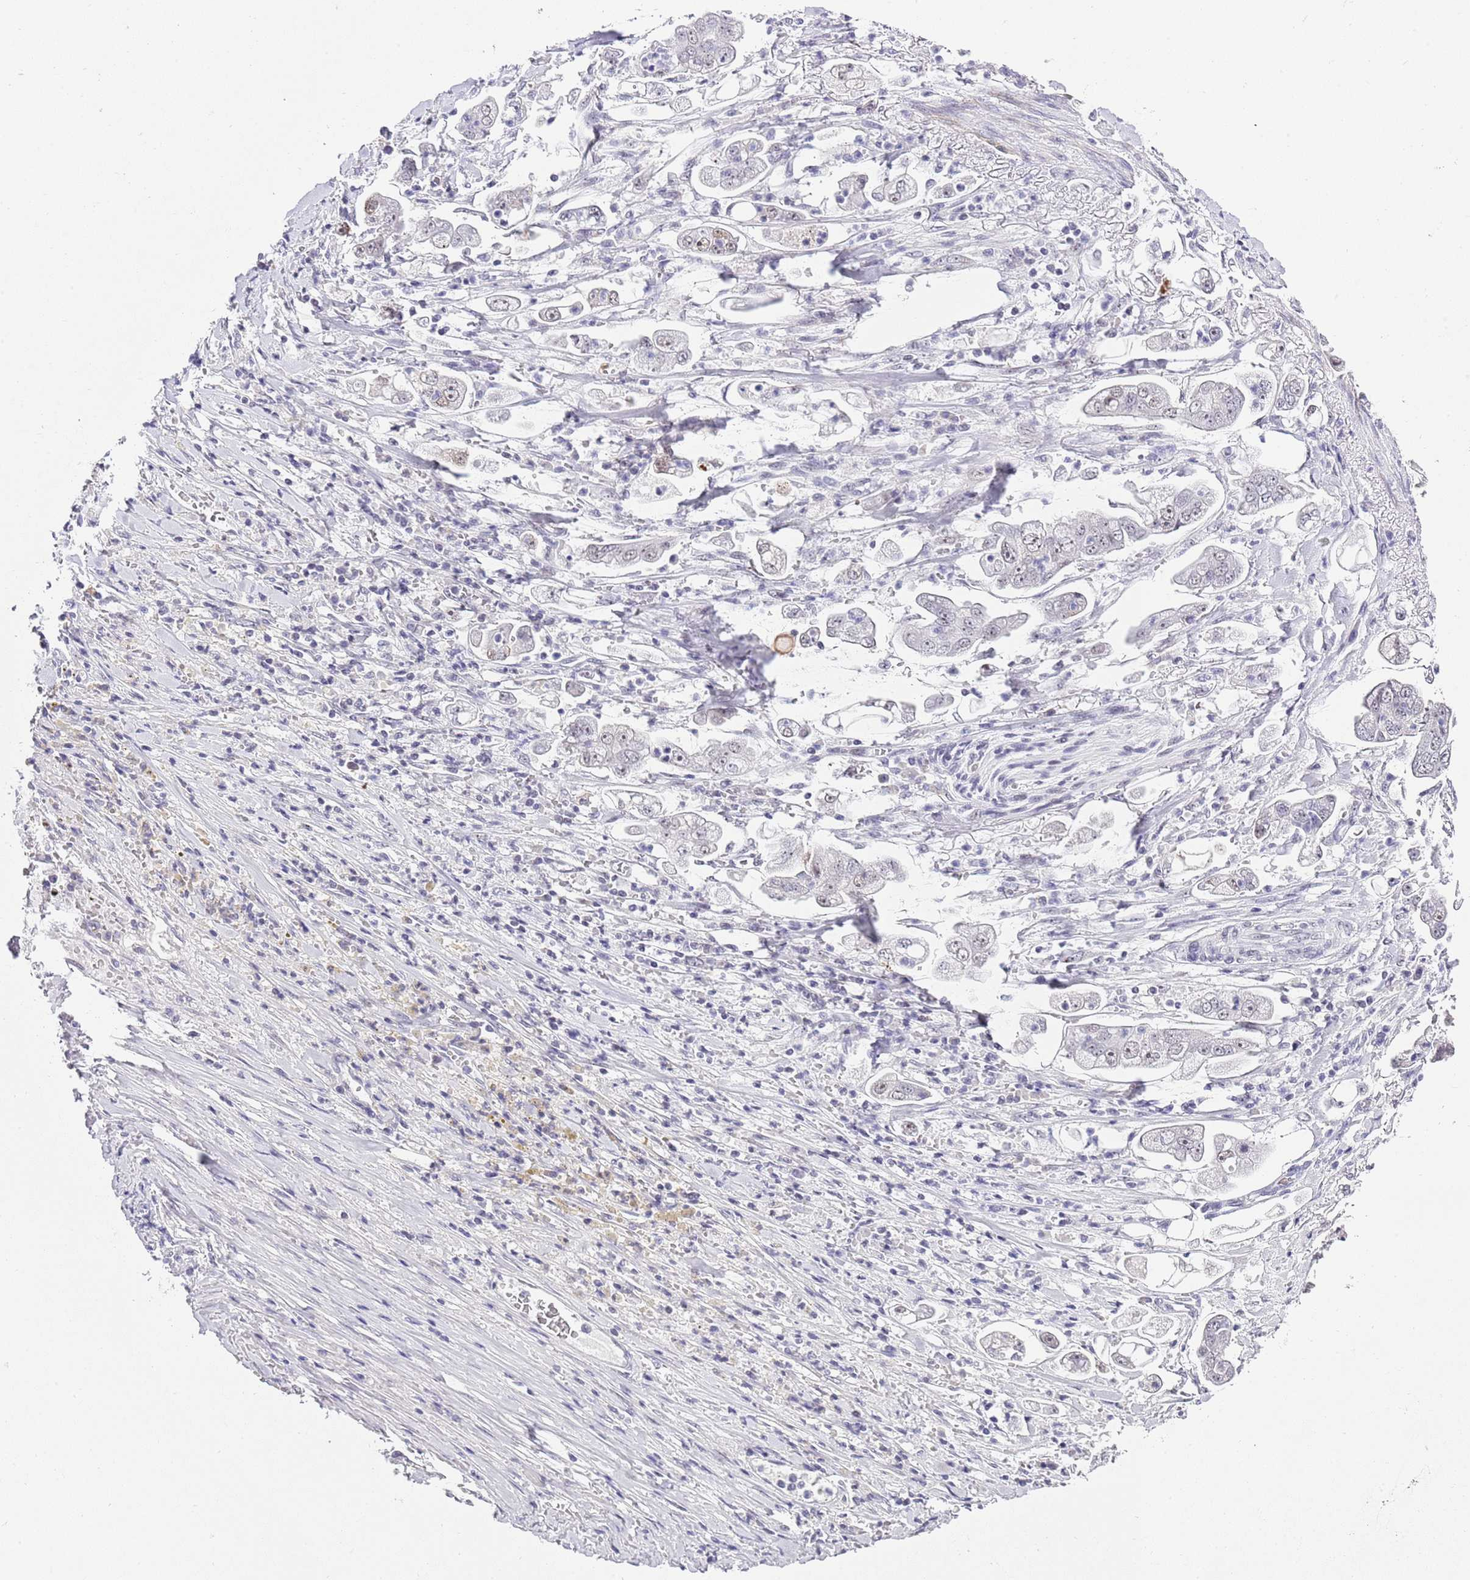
{"staining": {"intensity": "weak", "quantity": "<25%", "location": "nuclear"}, "tissue": "stomach cancer", "cell_type": "Tumor cells", "image_type": "cancer", "snomed": [{"axis": "morphology", "description": "Adenocarcinoma, NOS"}, {"axis": "topography", "description": "Stomach"}], "caption": "This is a micrograph of immunohistochemistry (IHC) staining of adenocarcinoma (stomach), which shows no expression in tumor cells.", "gene": "NOP56", "patient": {"sex": "male", "age": 62}}